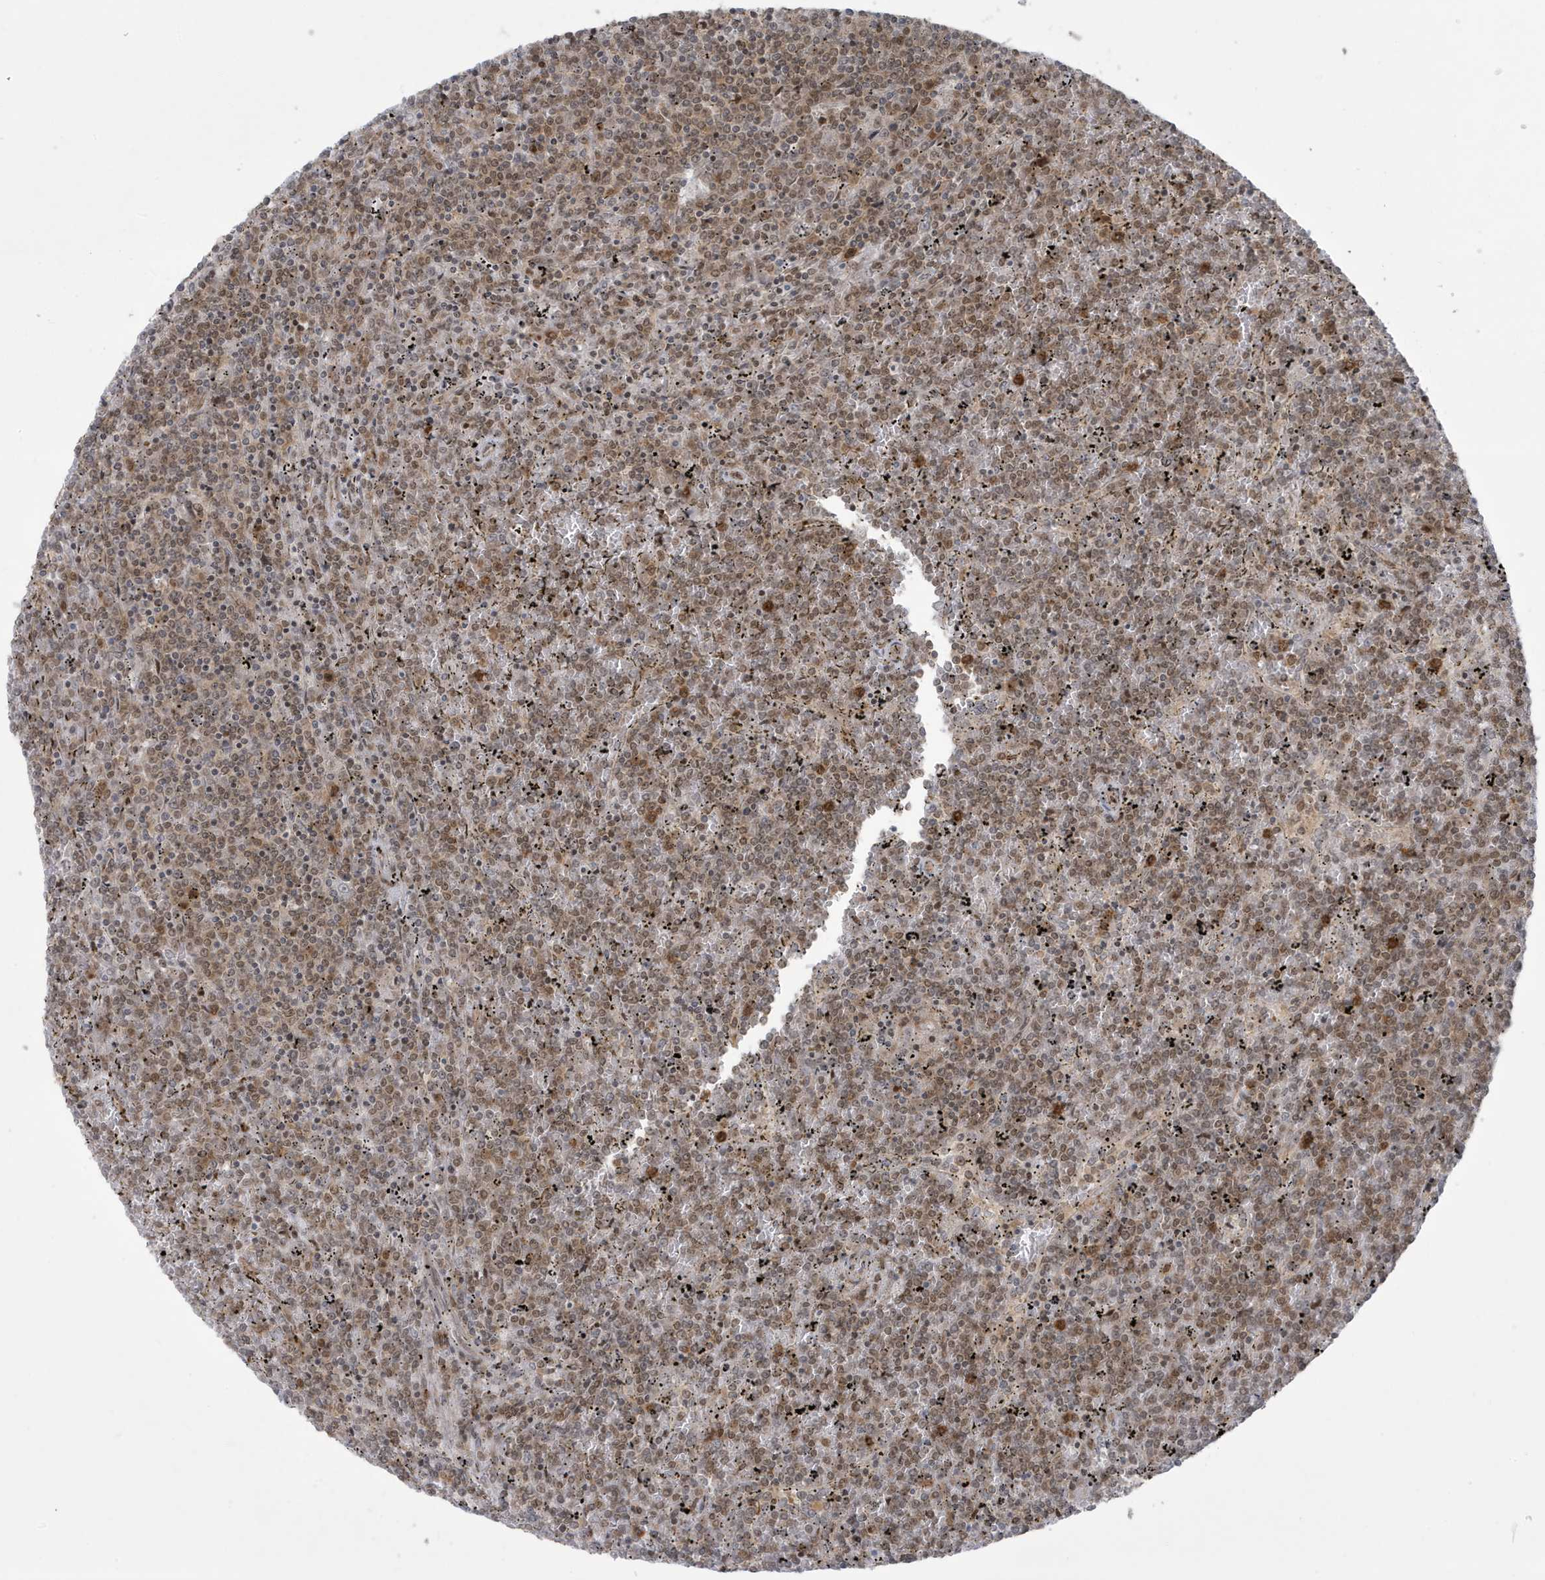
{"staining": {"intensity": "moderate", "quantity": ">75%", "location": "cytoplasmic/membranous,nuclear"}, "tissue": "lymphoma", "cell_type": "Tumor cells", "image_type": "cancer", "snomed": [{"axis": "morphology", "description": "Malignant lymphoma, non-Hodgkin's type, Low grade"}, {"axis": "topography", "description": "Spleen"}], "caption": "A brown stain shows moderate cytoplasmic/membranous and nuclear positivity of a protein in lymphoma tumor cells.", "gene": "C1orf52", "patient": {"sex": "female", "age": 19}}